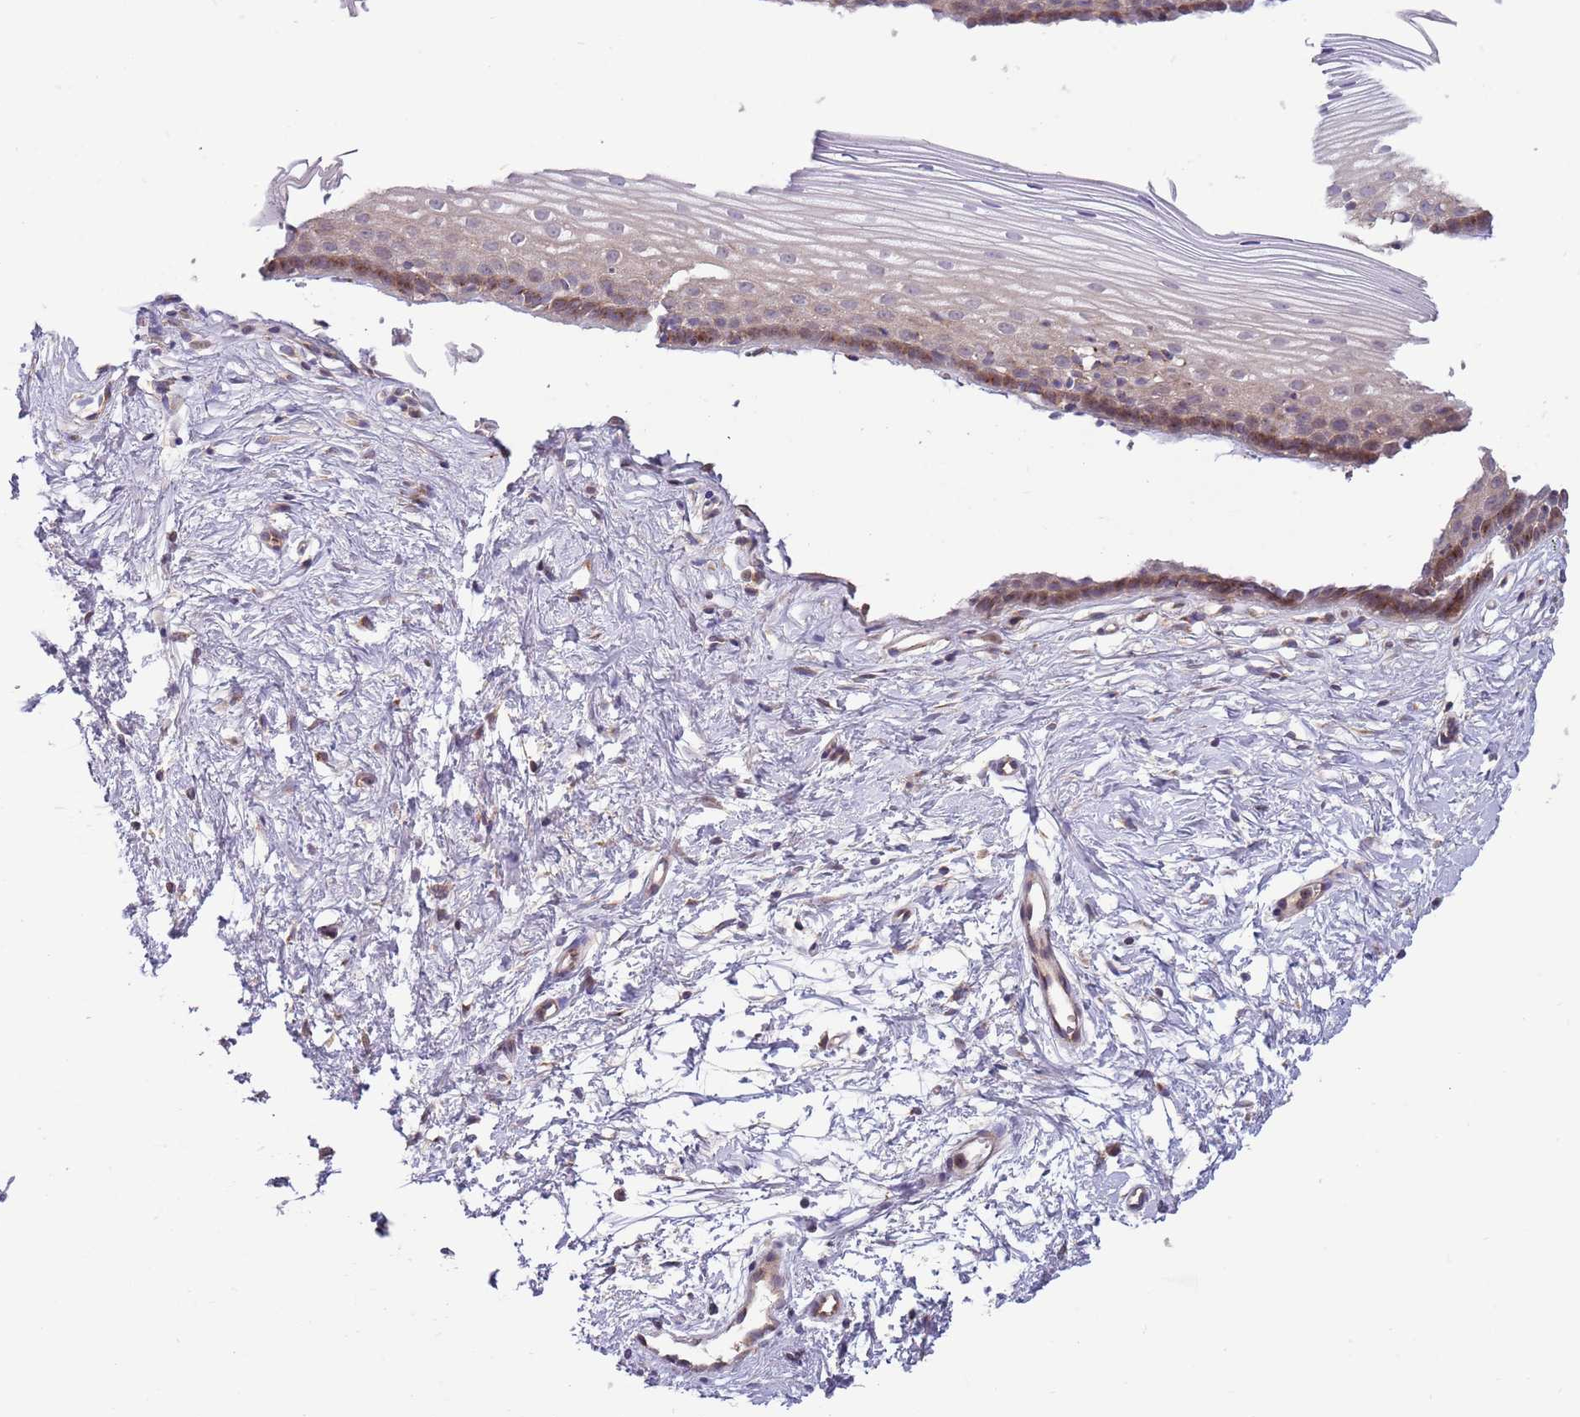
{"staining": {"intensity": "weak", "quantity": "25%-75%", "location": "cytoplasmic/membranous"}, "tissue": "cervix", "cell_type": "Glandular cells", "image_type": "normal", "snomed": [{"axis": "morphology", "description": "Normal tissue, NOS"}, {"axis": "topography", "description": "Cervix"}], "caption": "A micrograph showing weak cytoplasmic/membranous positivity in approximately 25%-75% of glandular cells in unremarkable cervix, as visualized by brown immunohistochemical staining.", "gene": "BTBD7", "patient": {"sex": "female", "age": 40}}